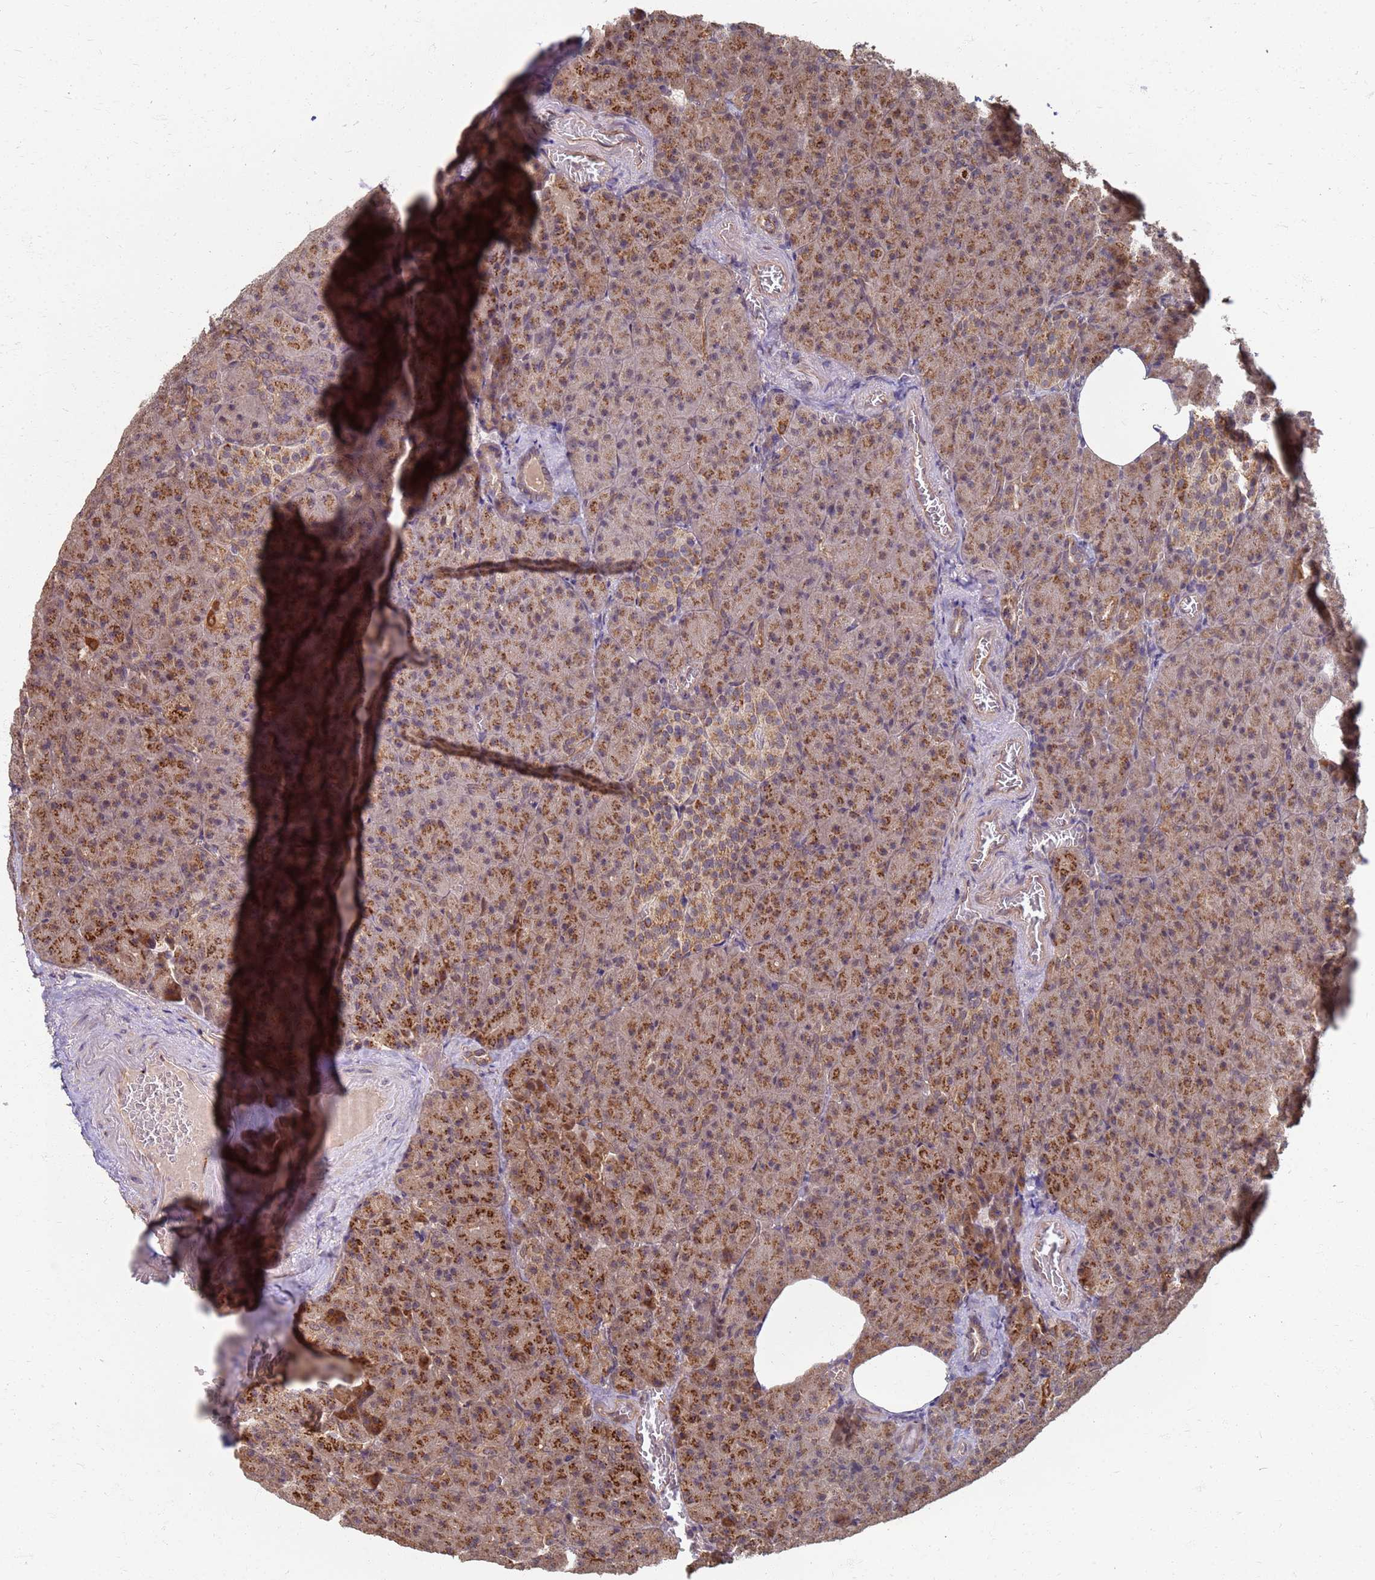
{"staining": {"intensity": "moderate", "quantity": ">75%", "location": "cytoplasmic/membranous"}, "tissue": "pancreas", "cell_type": "Exocrine glandular cells", "image_type": "normal", "snomed": [{"axis": "morphology", "description": "Normal tissue, NOS"}, {"axis": "topography", "description": "Pancreas"}], "caption": "Moderate cytoplasmic/membranous staining for a protein is appreciated in approximately >75% of exocrine glandular cells of benign pancreas using immunohistochemistry (IHC).", "gene": "ITGB4", "patient": {"sex": "female", "age": 74}}